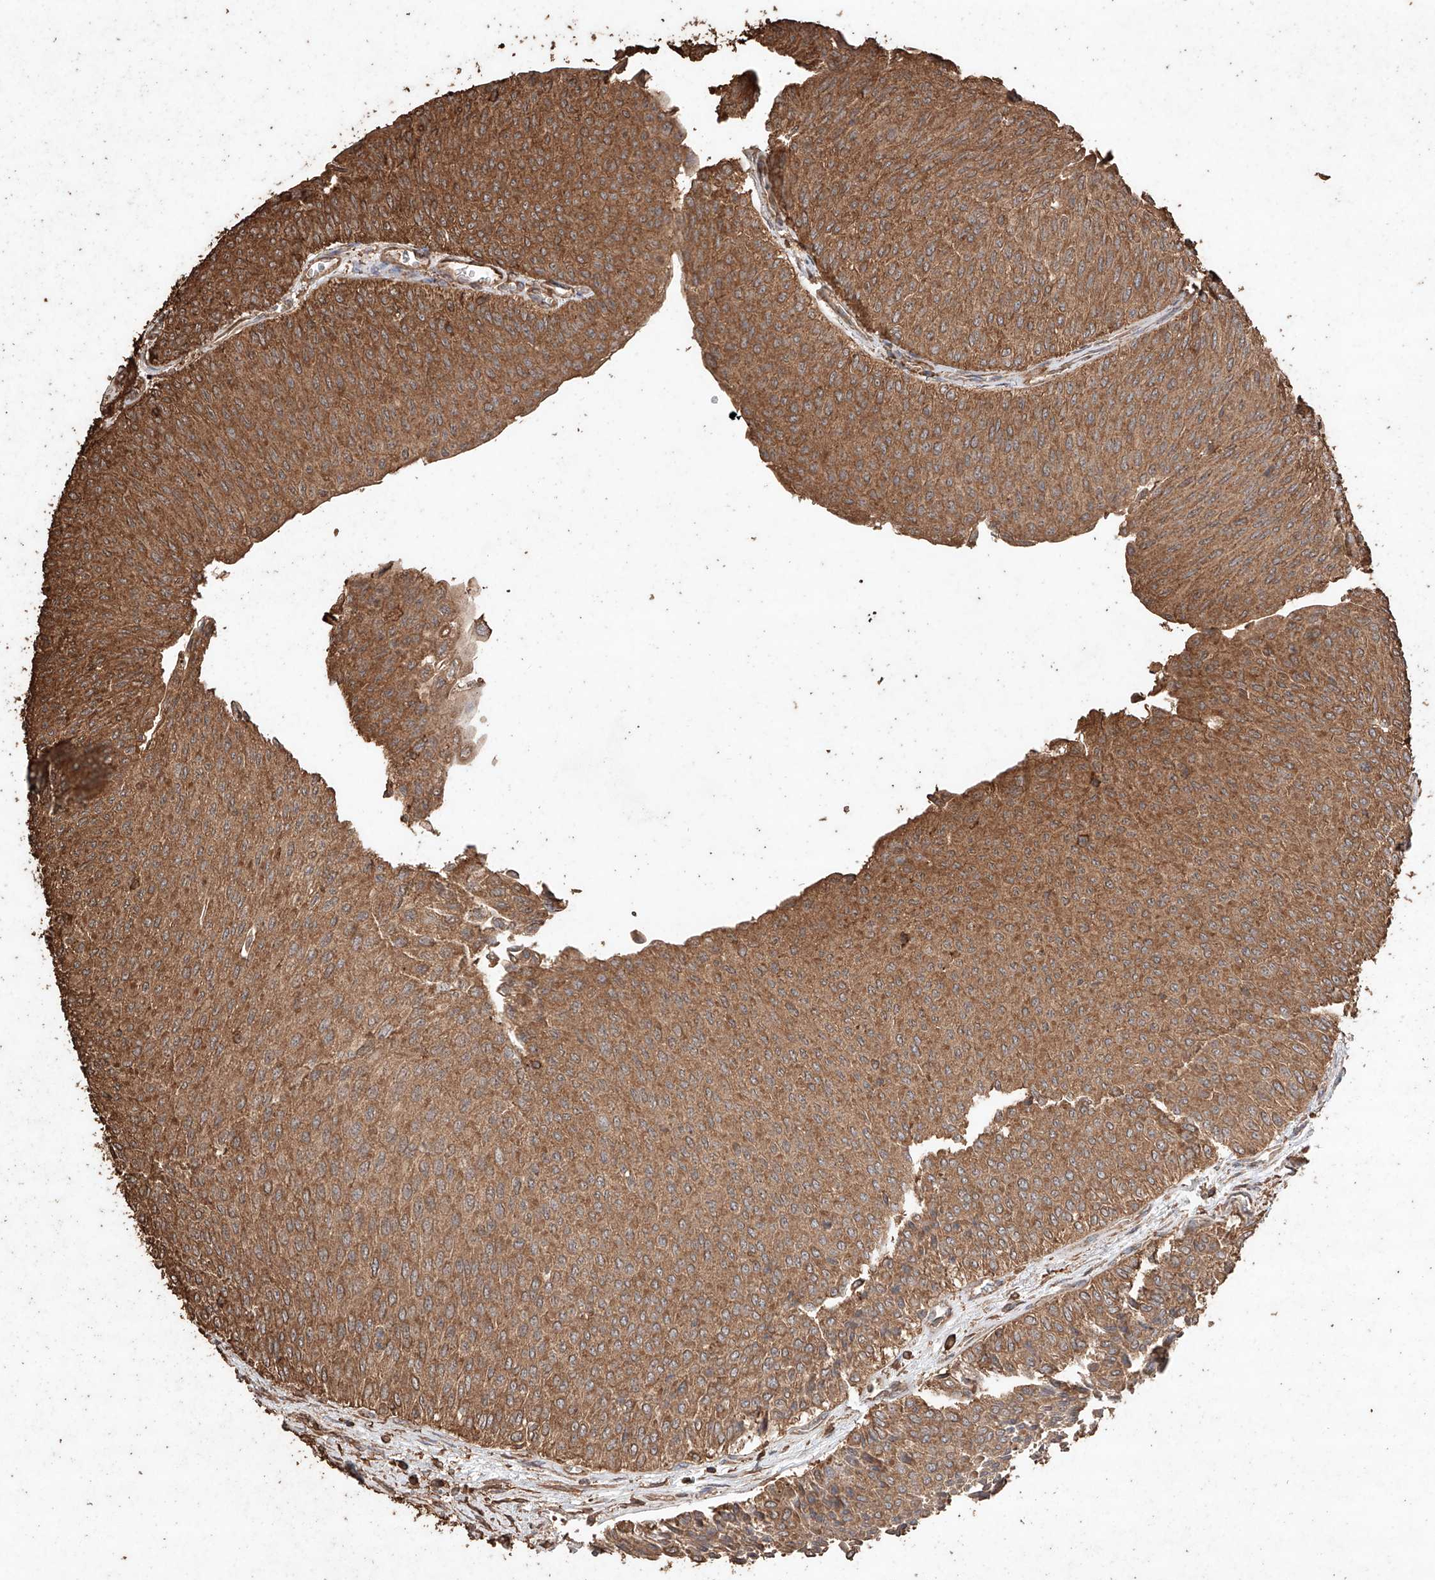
{"staining": {"intensity": "moderate", "quantity": ">75%", "location": "cytoplasmic/membranous"}, "tissue": "urothelial cancer", "cell_type": "Tumor cells", "image_type": "cancer", "snomed": [{"axis": "morphology", "description": "Urothelial carcinoma, Low grade"}, {"axis": "topography", "description": "Urinary bladder"}], "caption": "A brown stain labels moderate cytoplasmic/membranous staining of a protein in urothelial cancer tumor cells. Using DAB (brown) and hematoxylin (blue) stains, captured at high magnification using brightfield microscopy.", "gene": "M6PR", "patient": {"sex": "male", "age": 78}}